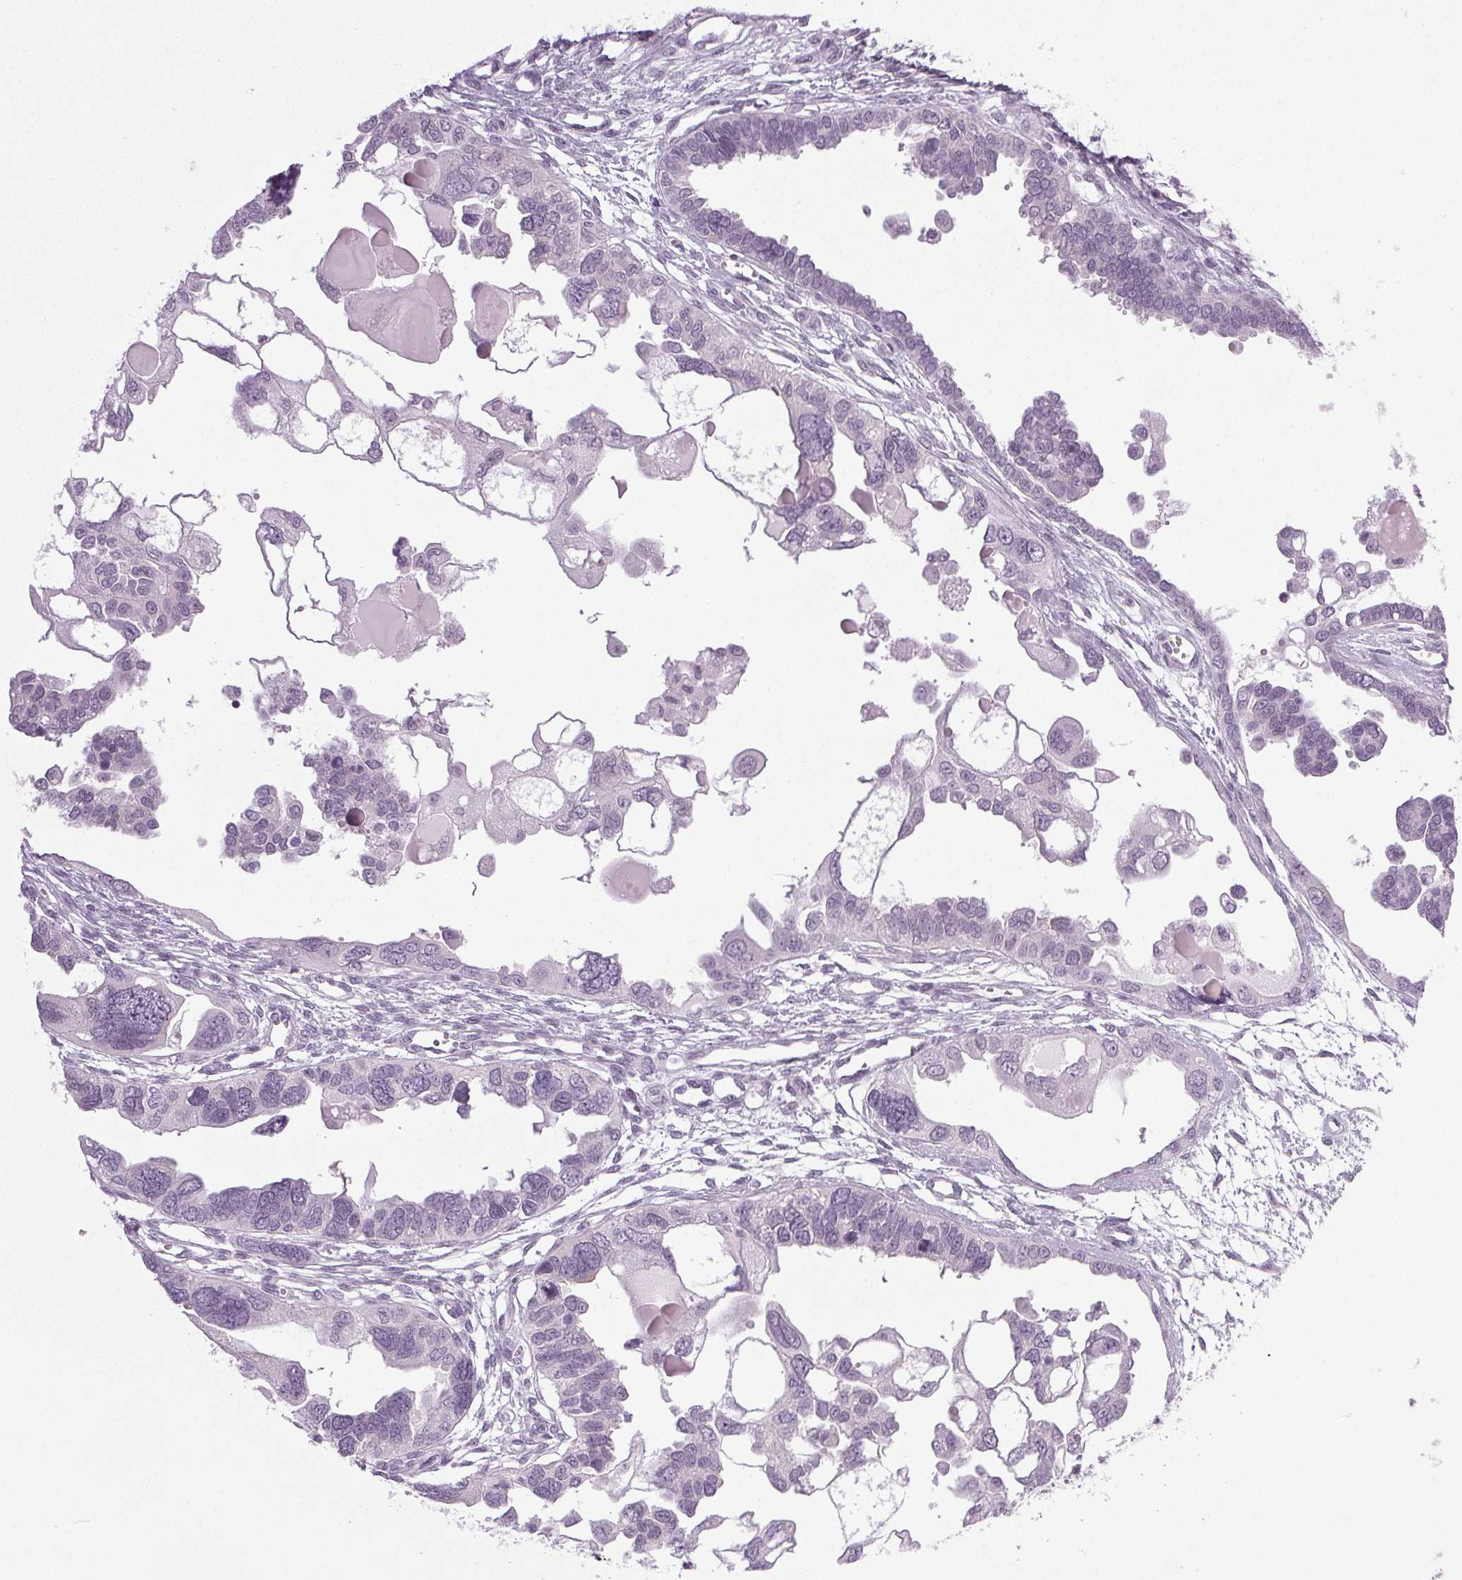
{"staining": {"intensity": "negative", "quantity": "none", "location": "none"}, "tissue": "ovarian cancer", "cell_type": "Tumor cells", "image_type": "cancer", "snomed": [{"axis": "morphology", "description": "Cystadenocarcinoma, serous, NOS"}, {"axis": "topography", "description": "Ovary"}], "caption": "DAB immunohistochemical staining of ovarian cancer shows no significant staining in tumor cells.", "gene": "IGF2BP1", "patient": {"sex": "female", "age": 51}}